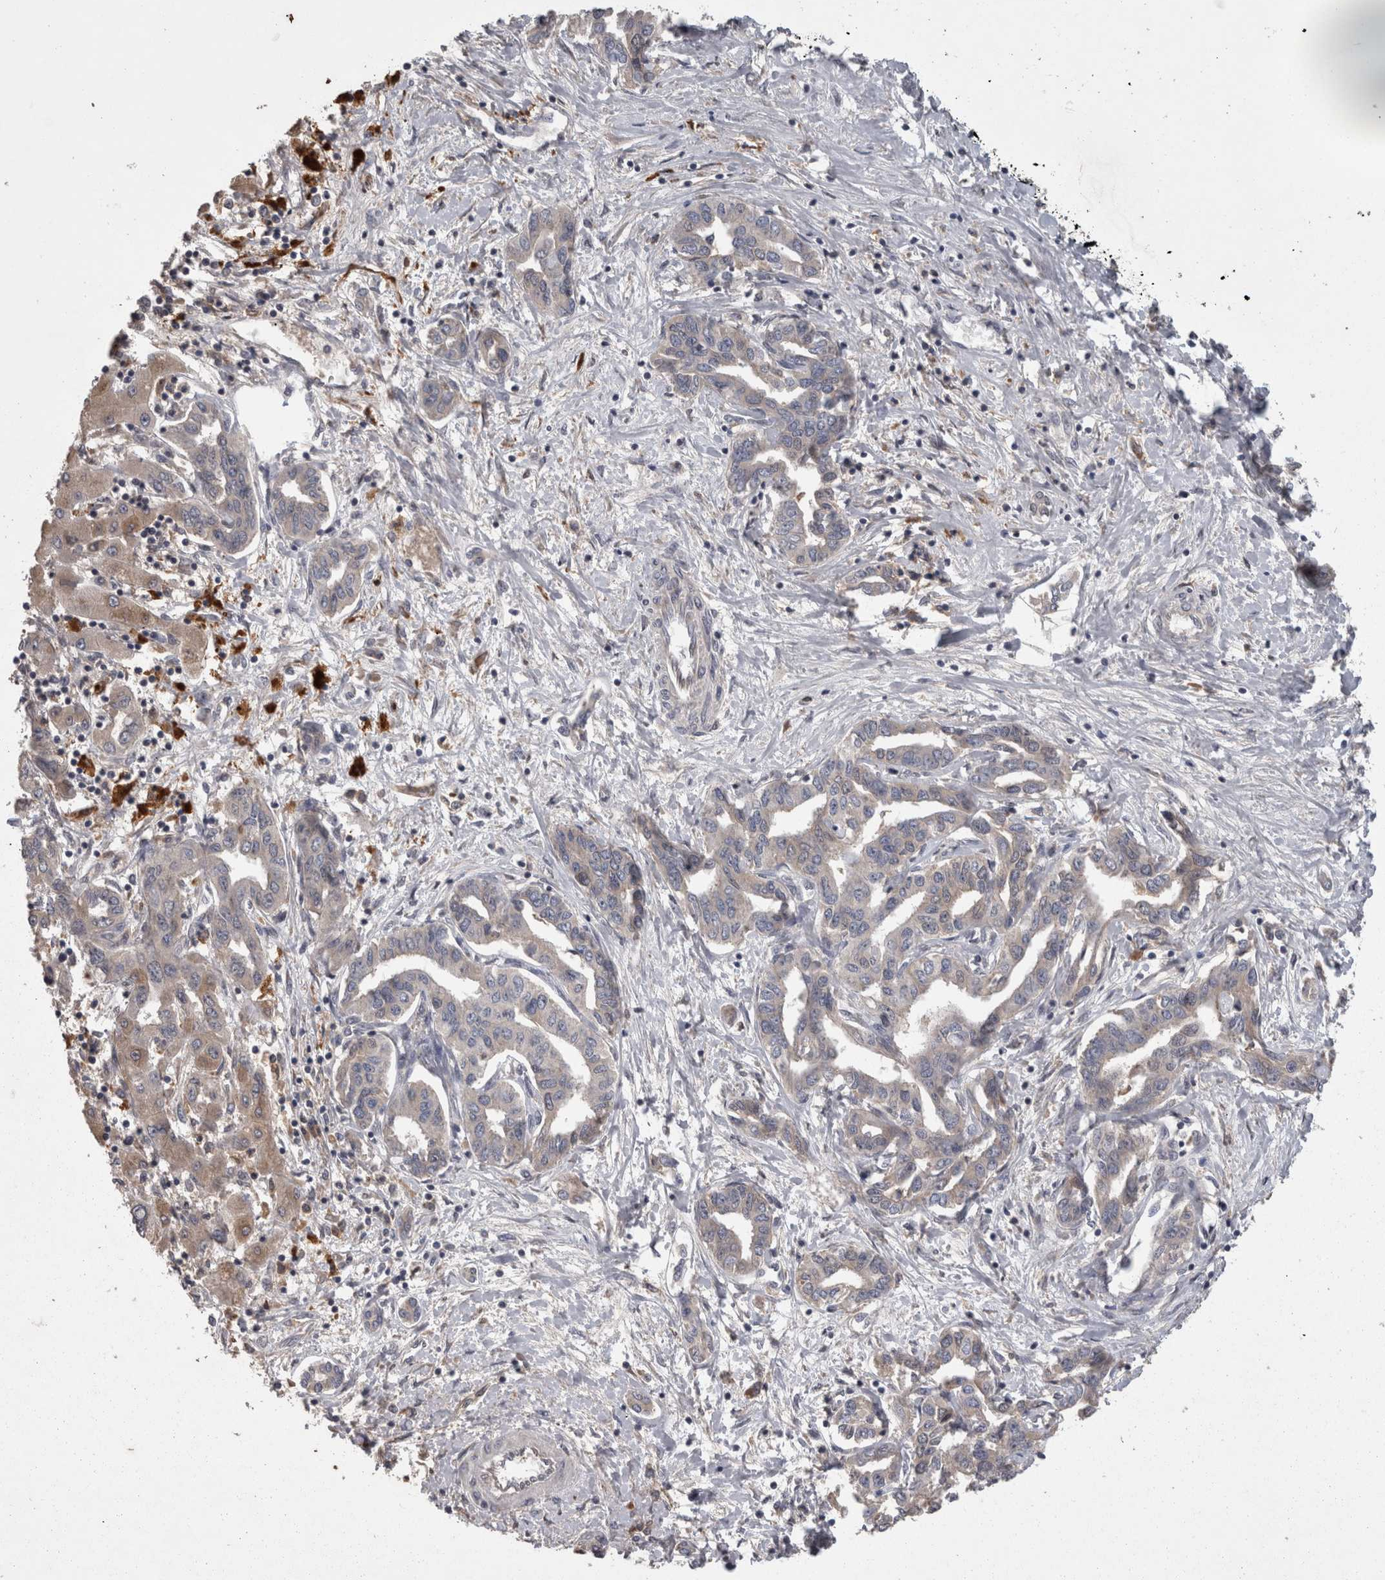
{"staining": {"intensity": "negative", "quantity": "none", "location": "none"}, "tissue": "liver cancer", "cell_type": "Tumor cells", "image_type": "cancer", "snomed": [{"axis": "morphology", "description": "Cholangiocarcinoma"}, {"axis": "topography", "description": "Liver"}], "caption": "Image shows no significant protein staining in tumor cells of cholangiocarcinoma (liver).", "gene": "PCM1", "patient": {"sex": "male", "age": 59}}